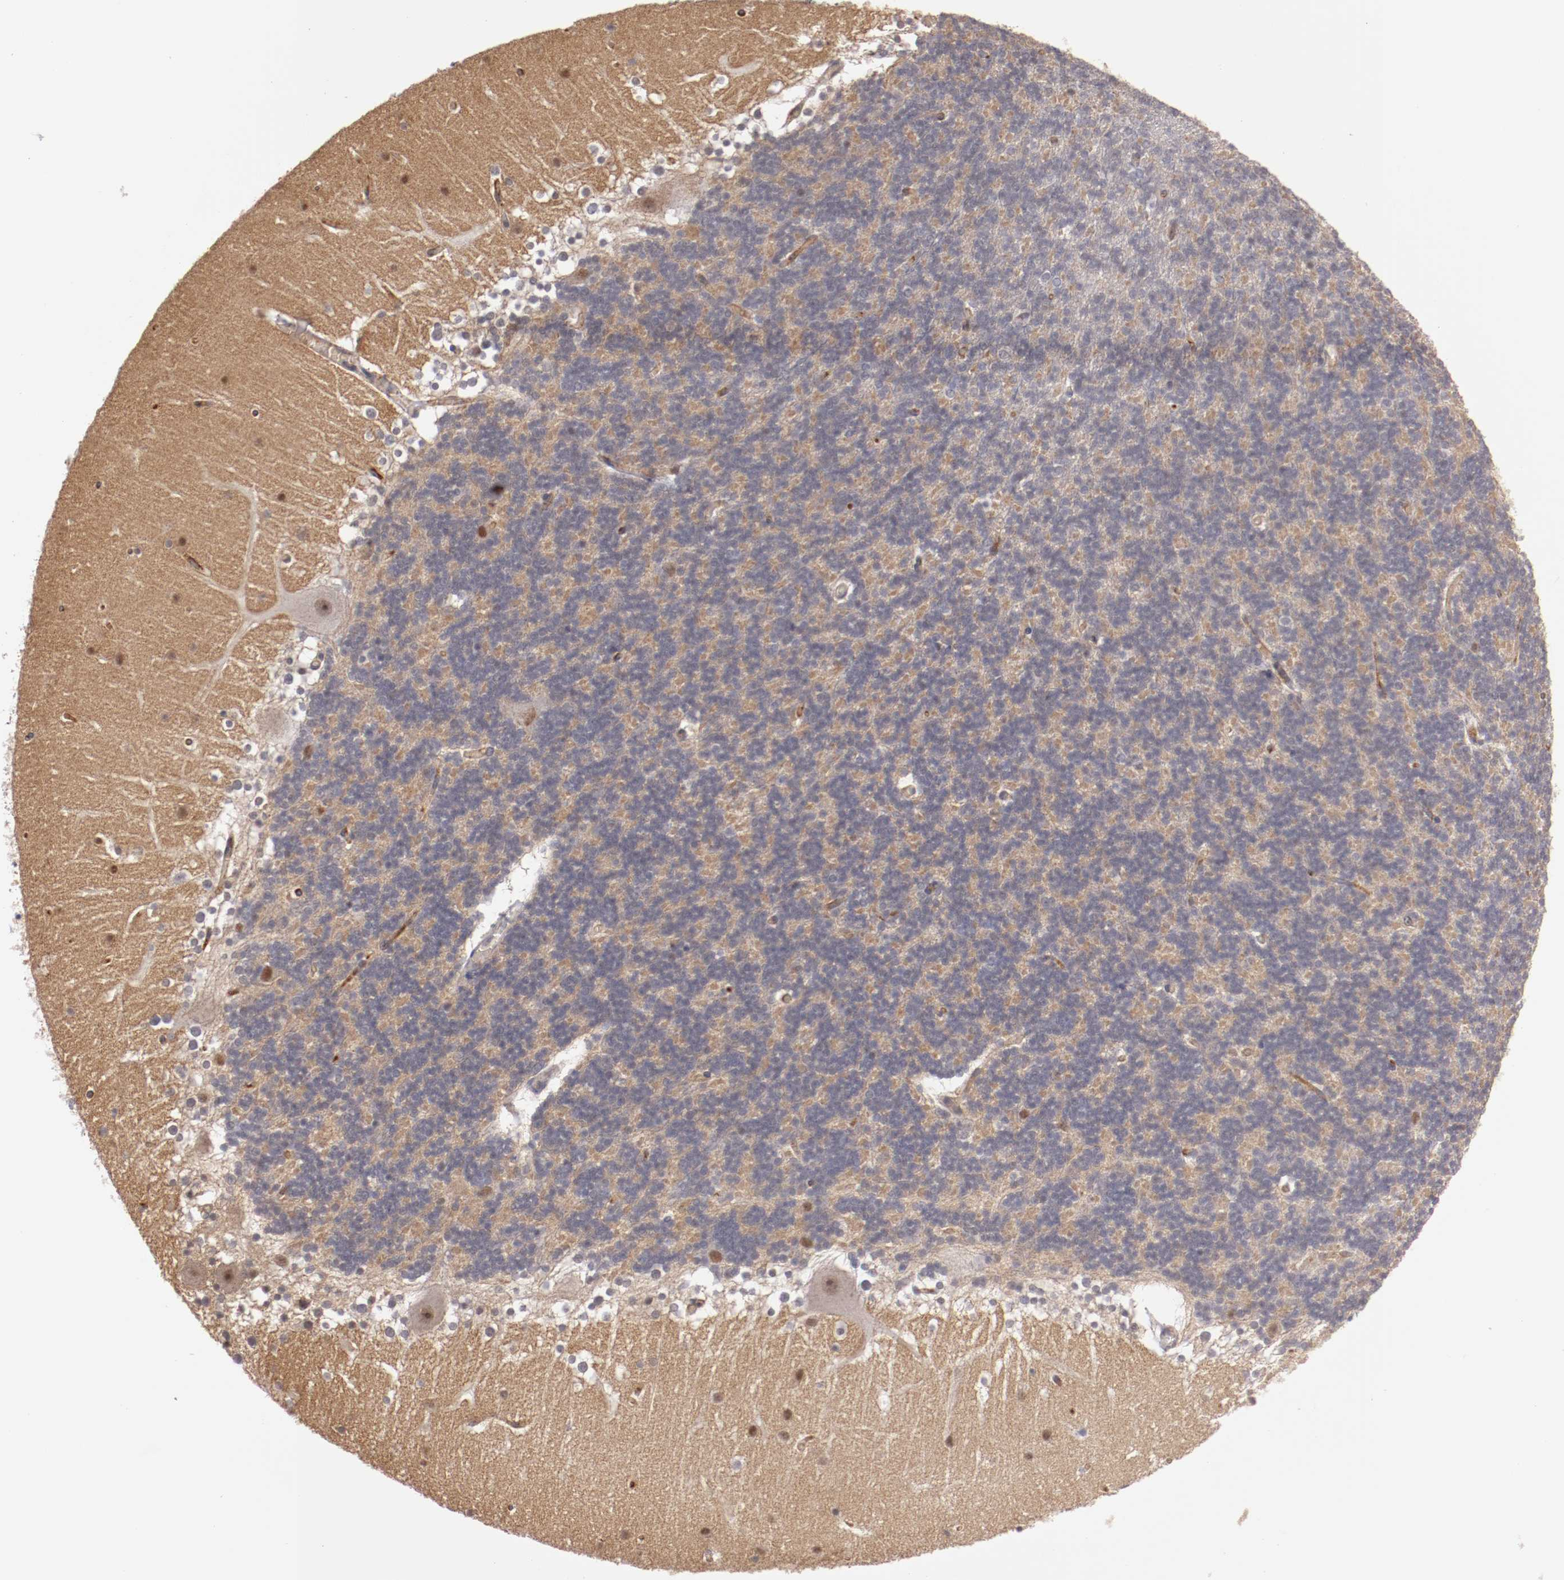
{"staining": {"intensity": "negative", "quantity": "none", "location": "none"}, "tissue": "cerebellum", "cell_type": "Cells in granular layer", "image_type": "normal", "snomed": [{"axis": "morphology", "description": "Normal tissue, NOS"}, {"axis": "topography", "description": "Cerebellum"}], "caption": "Immunohistochemistry (IHC) histopathology image of benign cerebellum: human cerebellum stained with DAB (3,3'-diaminobenzidine) exhibits no significant protein positivity in cells in granular layer.", "gene": "STX3", "patient": {"sex": "female", "age": 19}}